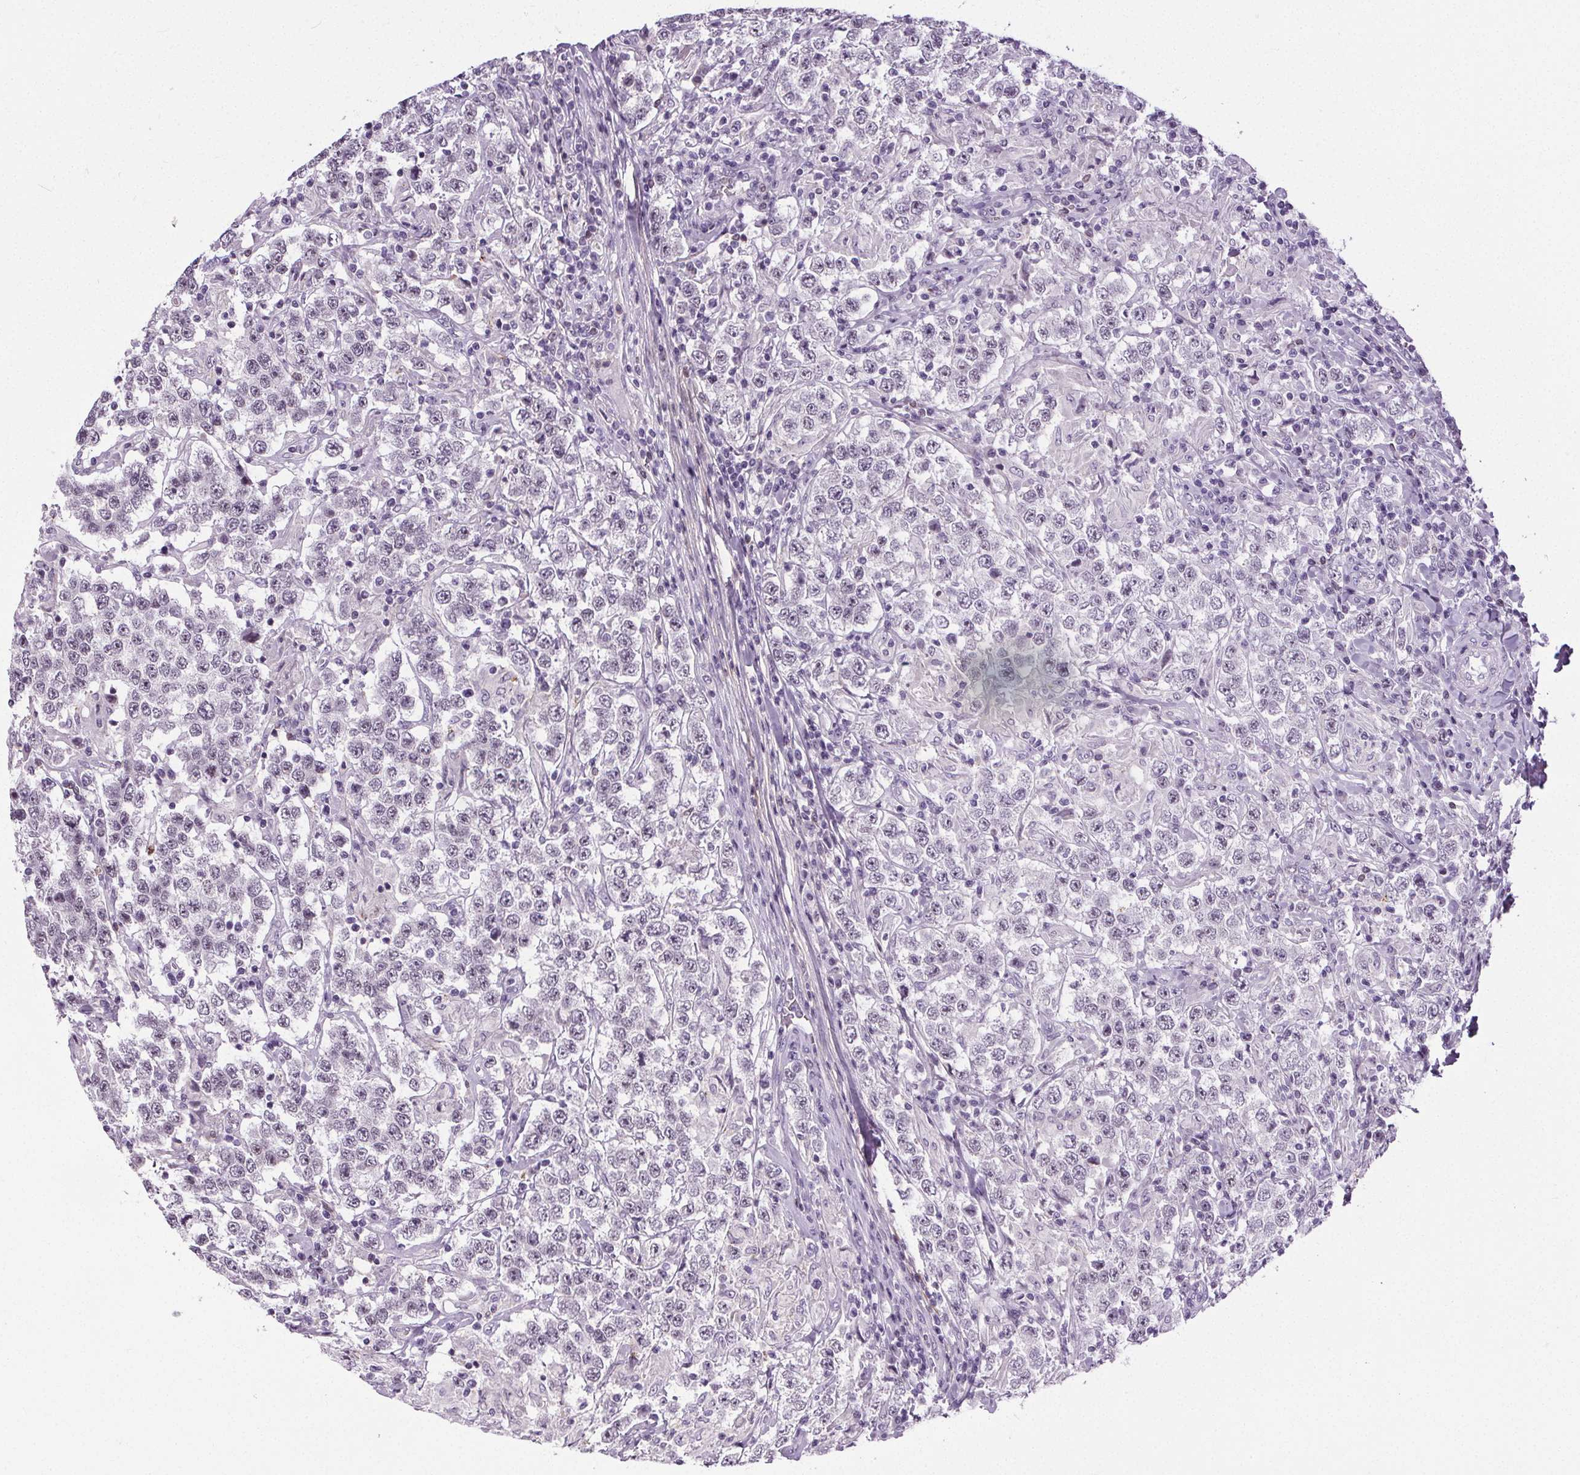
{"staining": {"intensity": "negative", "quantity": "none", "location": "none"}, "tissue": "testis cancer", "cell_type": "Tumor cells", "image_type": "cancer", "snomed": [{"axis": "morphology", "description": "Seminoma, NOS"}, {"axis": "morphology", "description": "Carcinoma, Embryonal, NOS"}, {"axis": "topography", "description": "Testis"}], "caption": "Testis cancer was stained to show a protein in brown. There is no significant staining in tumor cells.", "gene": "TMEM240", "patient": {"sex": "male", "age": 41}}